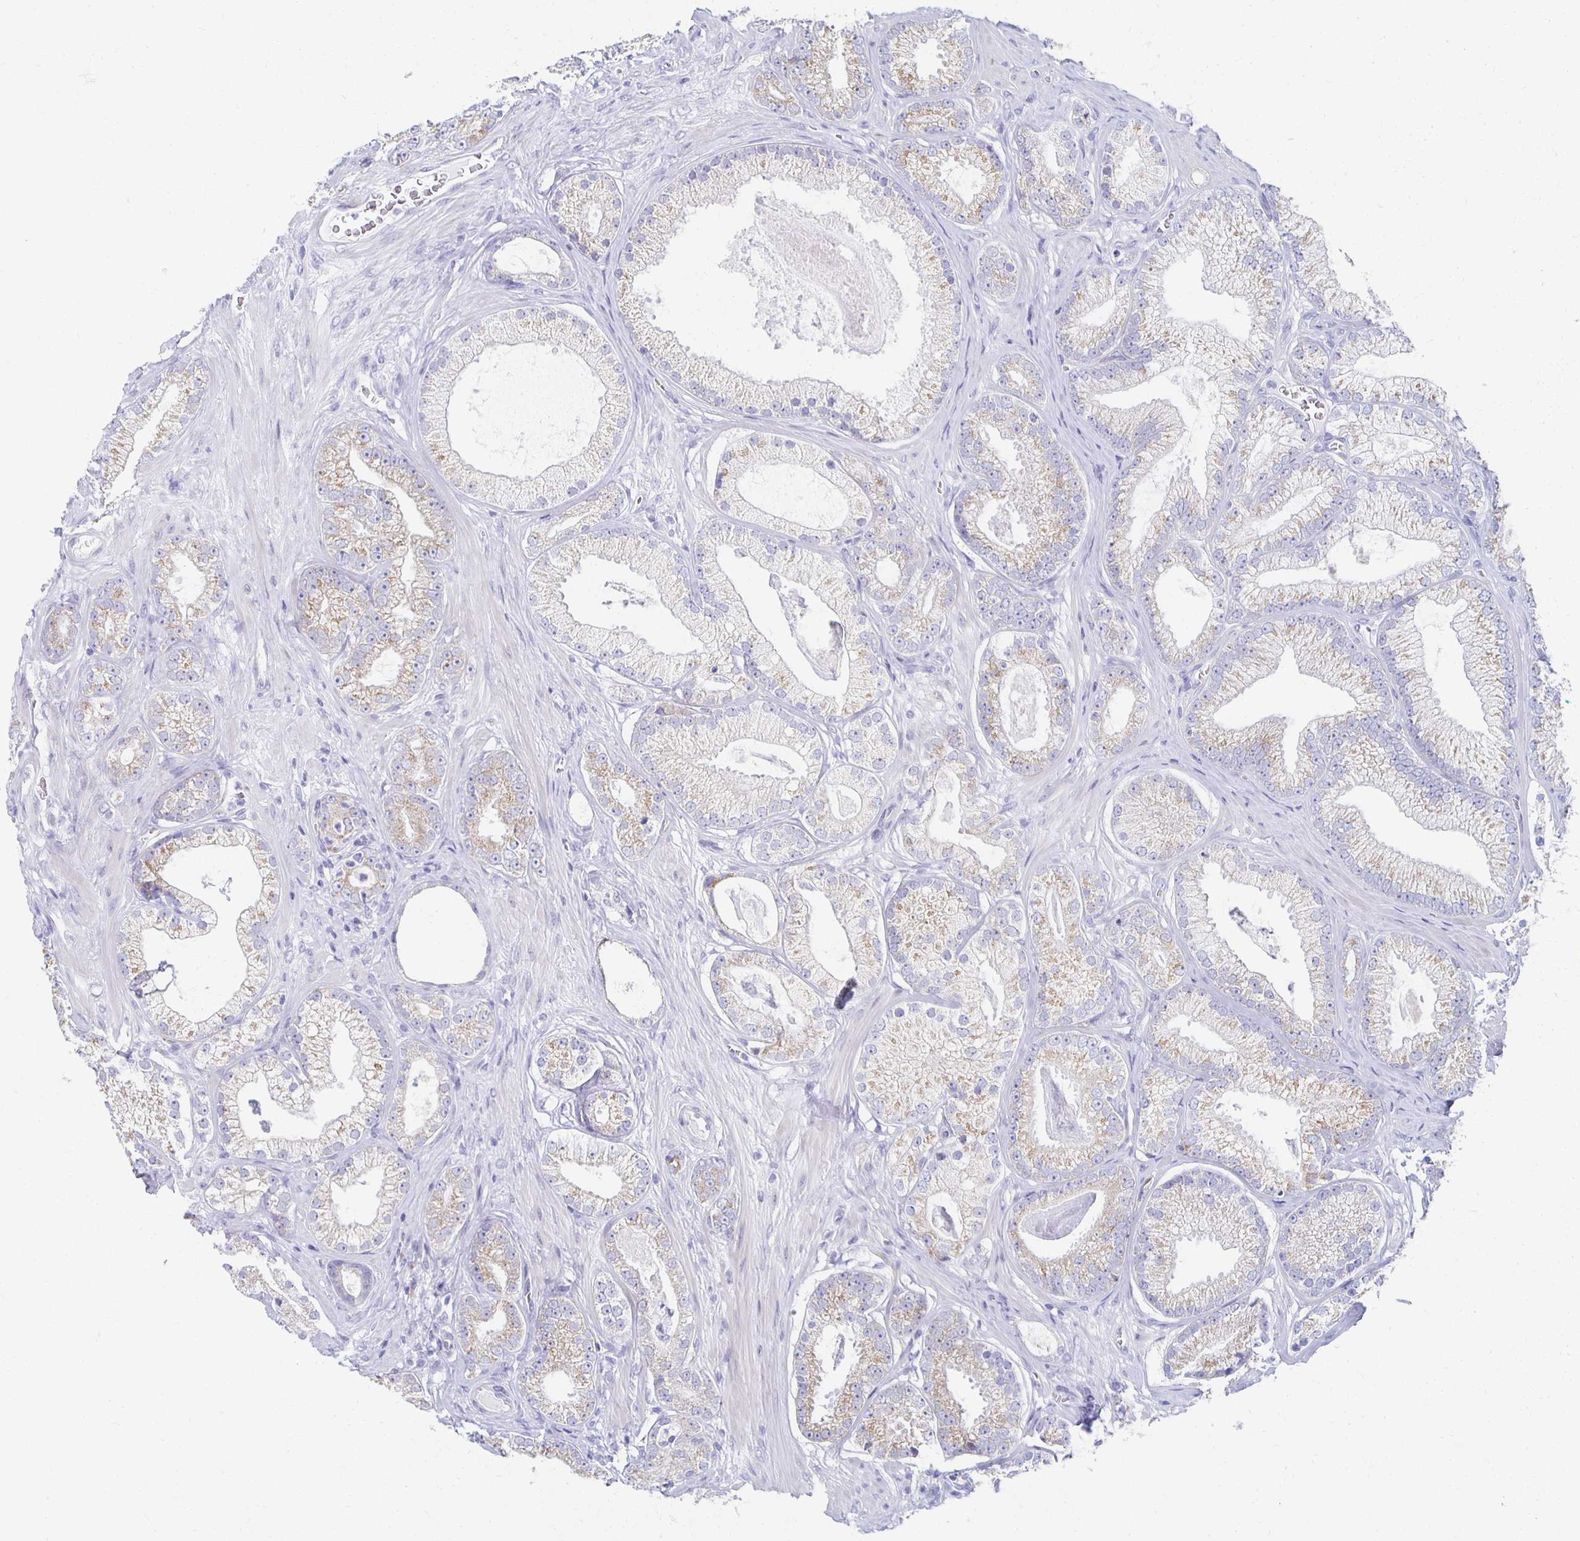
{"staining": {"intensity": "weak", "quantity": "25%-75%", "location": "cytoplasmic/membranous"}, "tissue": "prostate cancer", "cell_type": "Tumor cells", "image_type": "cancer", "snomed": [{"axis": "morphology", "description": "Adenocarcinoma, High grade"}, {"axis": "topography", "description": "Prostate"}], "caption": "Immunohistochemistry (IHC) micrograph of neoplastic tissue: human high-grade adenocarcinoma (prostate) stained using immunohistochemistry (IHC) reveals low levels of weak protein expression localized specifically in the cytoplasmic/membranous of tumor cells, appearing as a cytoplasmic/membranous brown color.", "gene": "TEX44", "patient": {"sex": "male", "age": 66}}